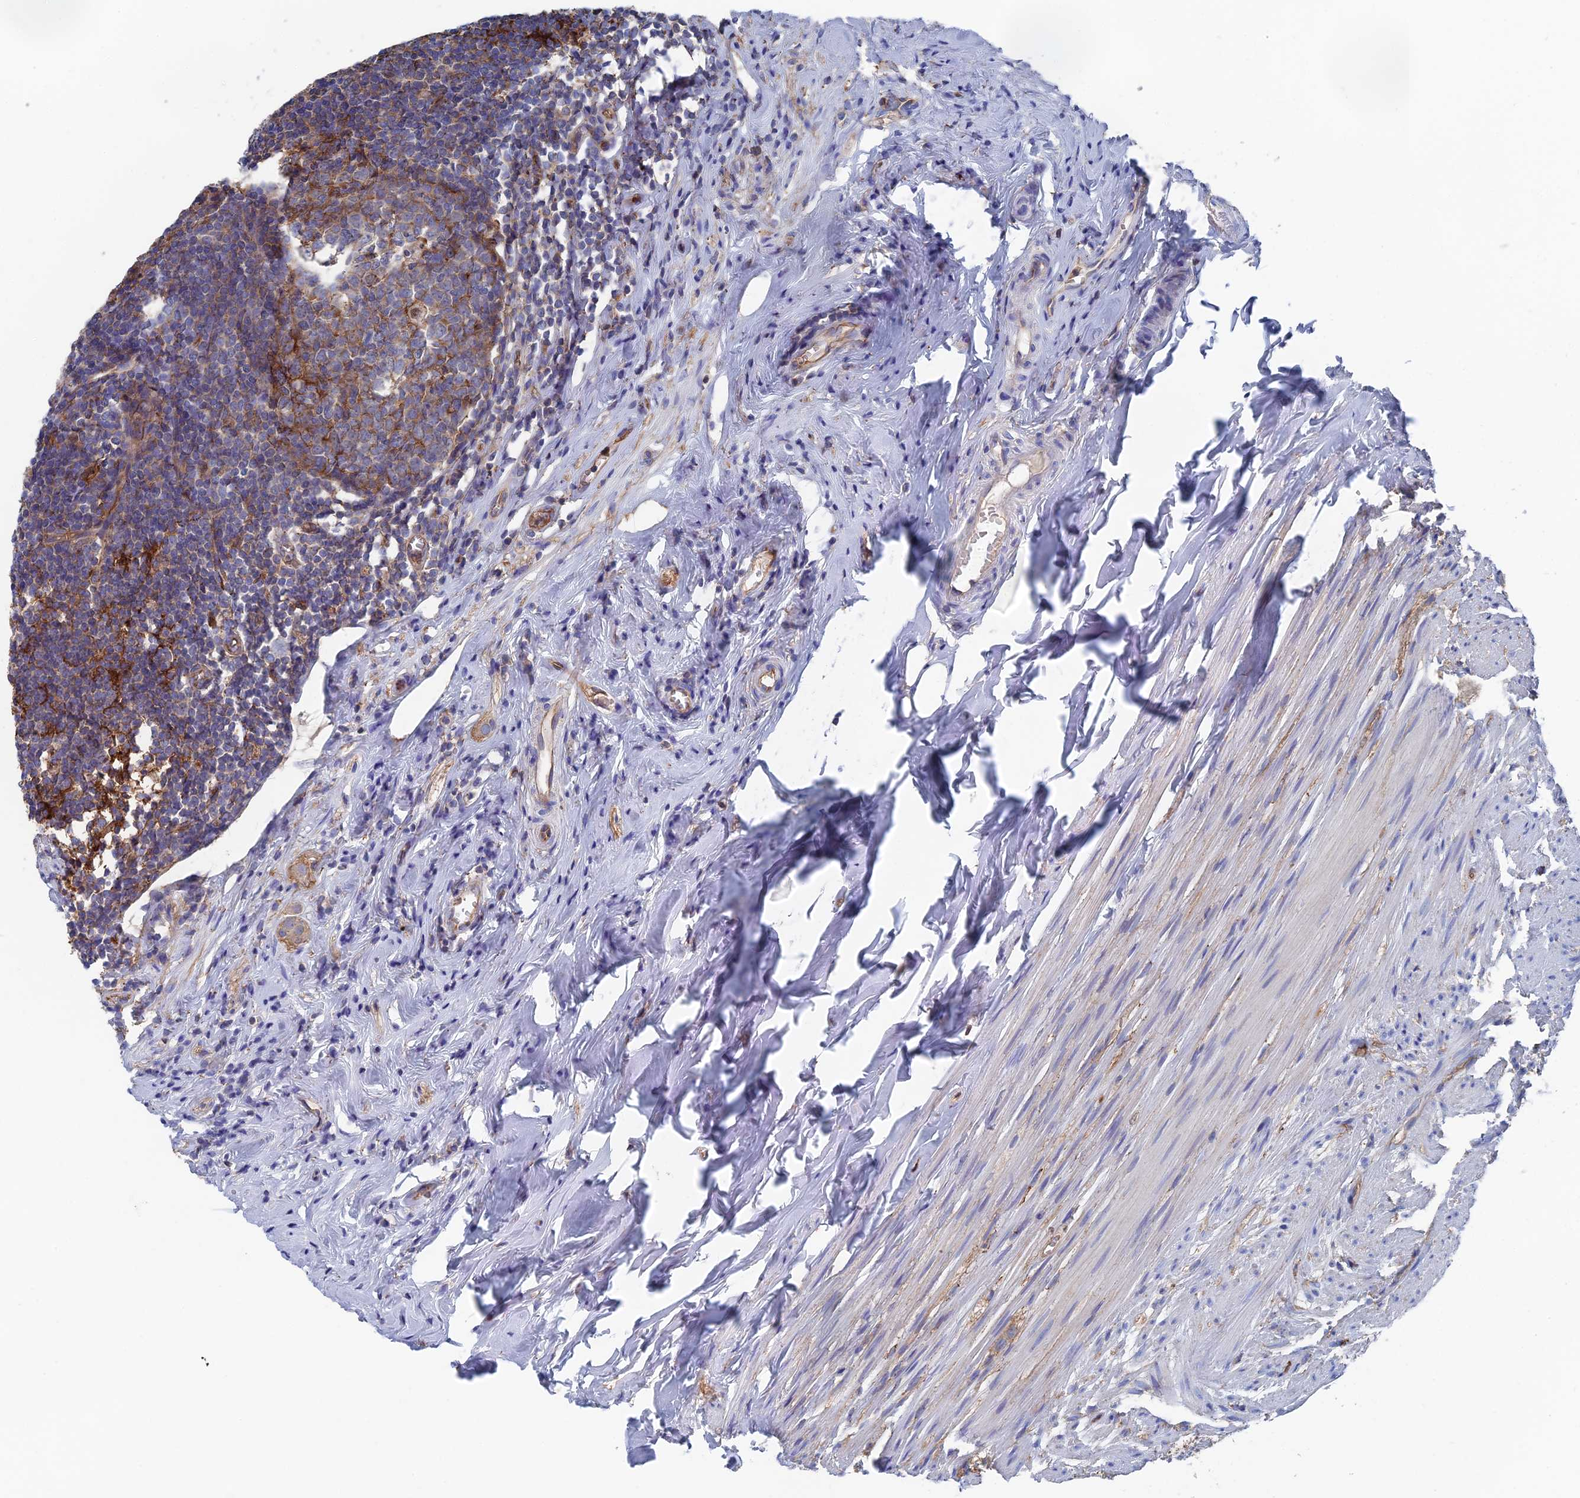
{"staining": {"intensity": "moderate", "quantity": ">75%", "location": "cytoplasmic/membranous"}, "tissue": "appendix", "cell_type": "Glandular cells", "image_type": "normal", "snomed": [{"axis": "morphology", "description": "Normal tissue, NOS"}, {"axis": "topography", "description": "Appendix"}], "caption": "Immunohistochemistry (IHC) image of unremarkable human appendix stained for a protein (brown), which shows medium levels of moderate cytoplasmic/membranous positivity in about >75% of glandular cells.", "gene": "SNX11", "patient": {"sex": "female", "age": 51}}